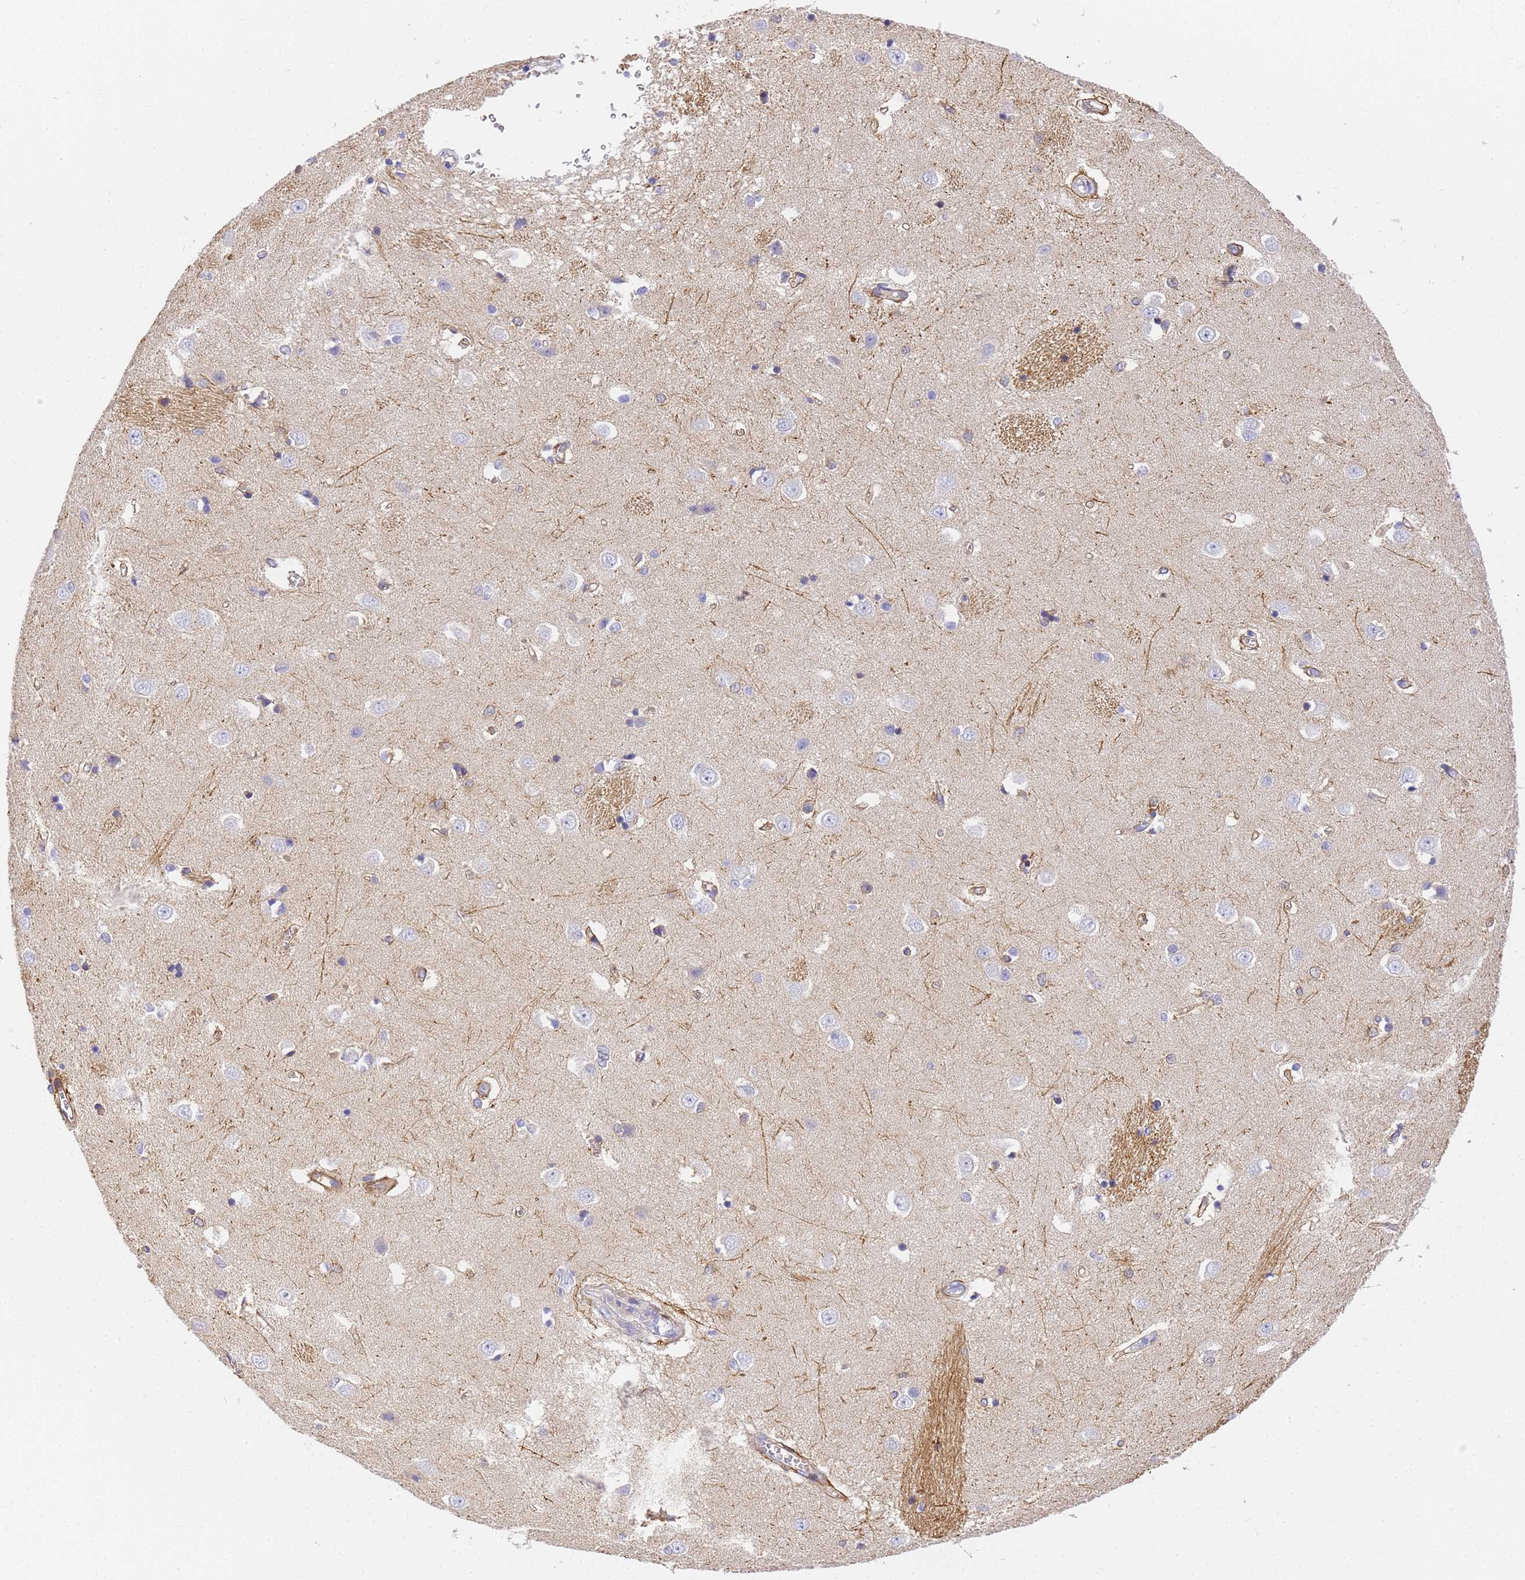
{"staining": {"intensity": "negative", "quantity": "none", "location": "none"}, "tissue": "caudate", "cell_type": "Glial cells", "image_type": "normal", "snomed": [{"axis": "morphology", "description": "Normal tissue, NOS"}, {"axis": "topography", "description": "Lateral ventricle wall"}], "caption": "The IHC histopathology image has no significant positivity in glial cells of caudate.", "gene": "MVB12A", "patient": {"sex": "male", "age": 37}}